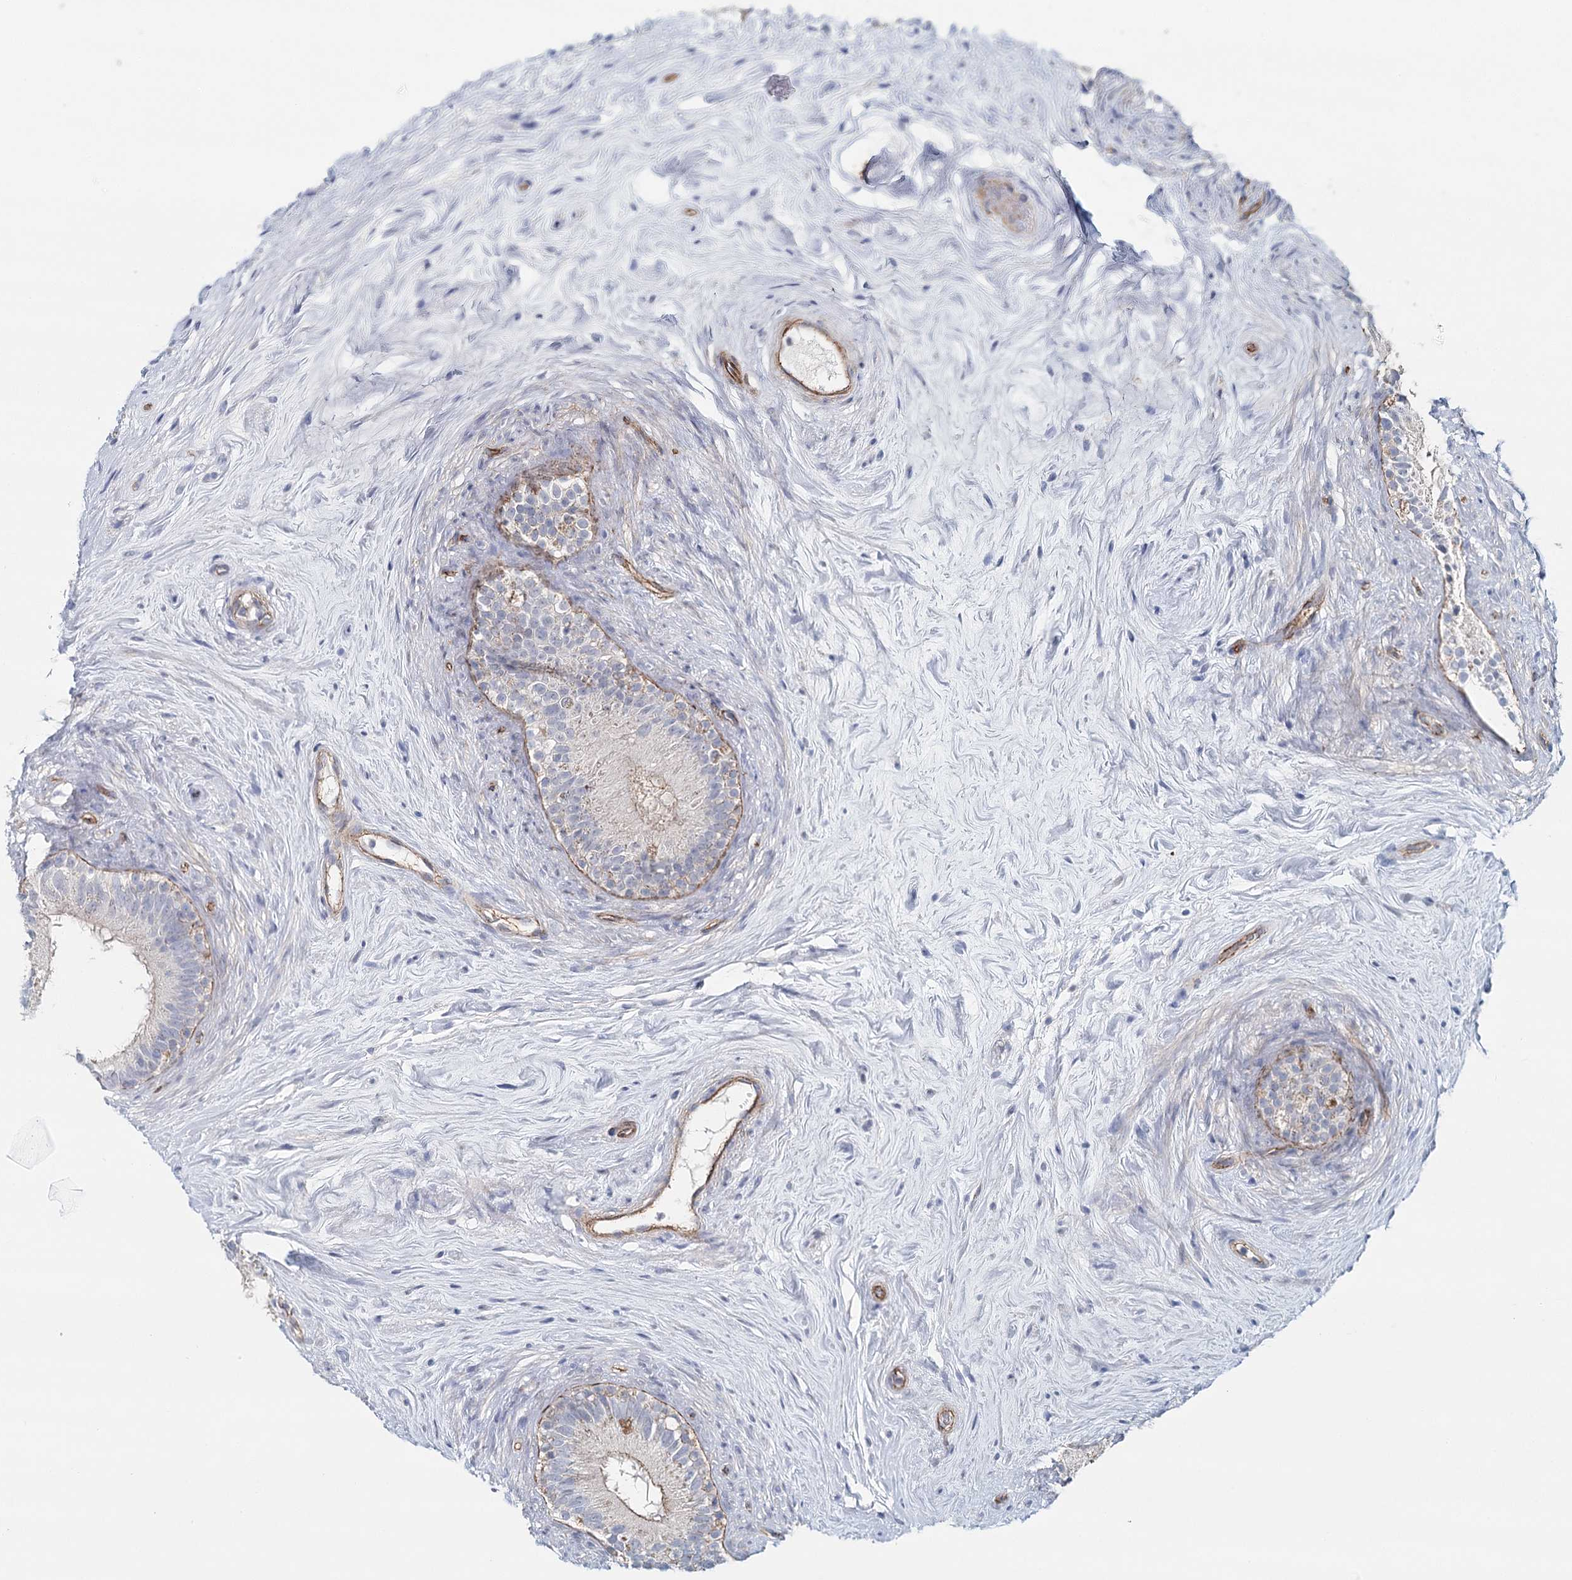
{"staining": {"intensity": "negative", "quantity": "none", "location": "none"}, "tissue": "epididymis", "cell_type": "Glandular cells", "image_type": "normal", "snomed": [{"axis": "morphology", "description": "Normal tissue, NOS"}, {"axis": "topography", "description": "Epididymis"}], "caption": "DAB (3,3'-diaminobenzidine) immunohistochemical staining of benign human epididymis displays no significant staining in glandular cells. Nuclei are stained in blue.", "gene": "SYNPO", "patient": {"sex": "male", "age": 84}}